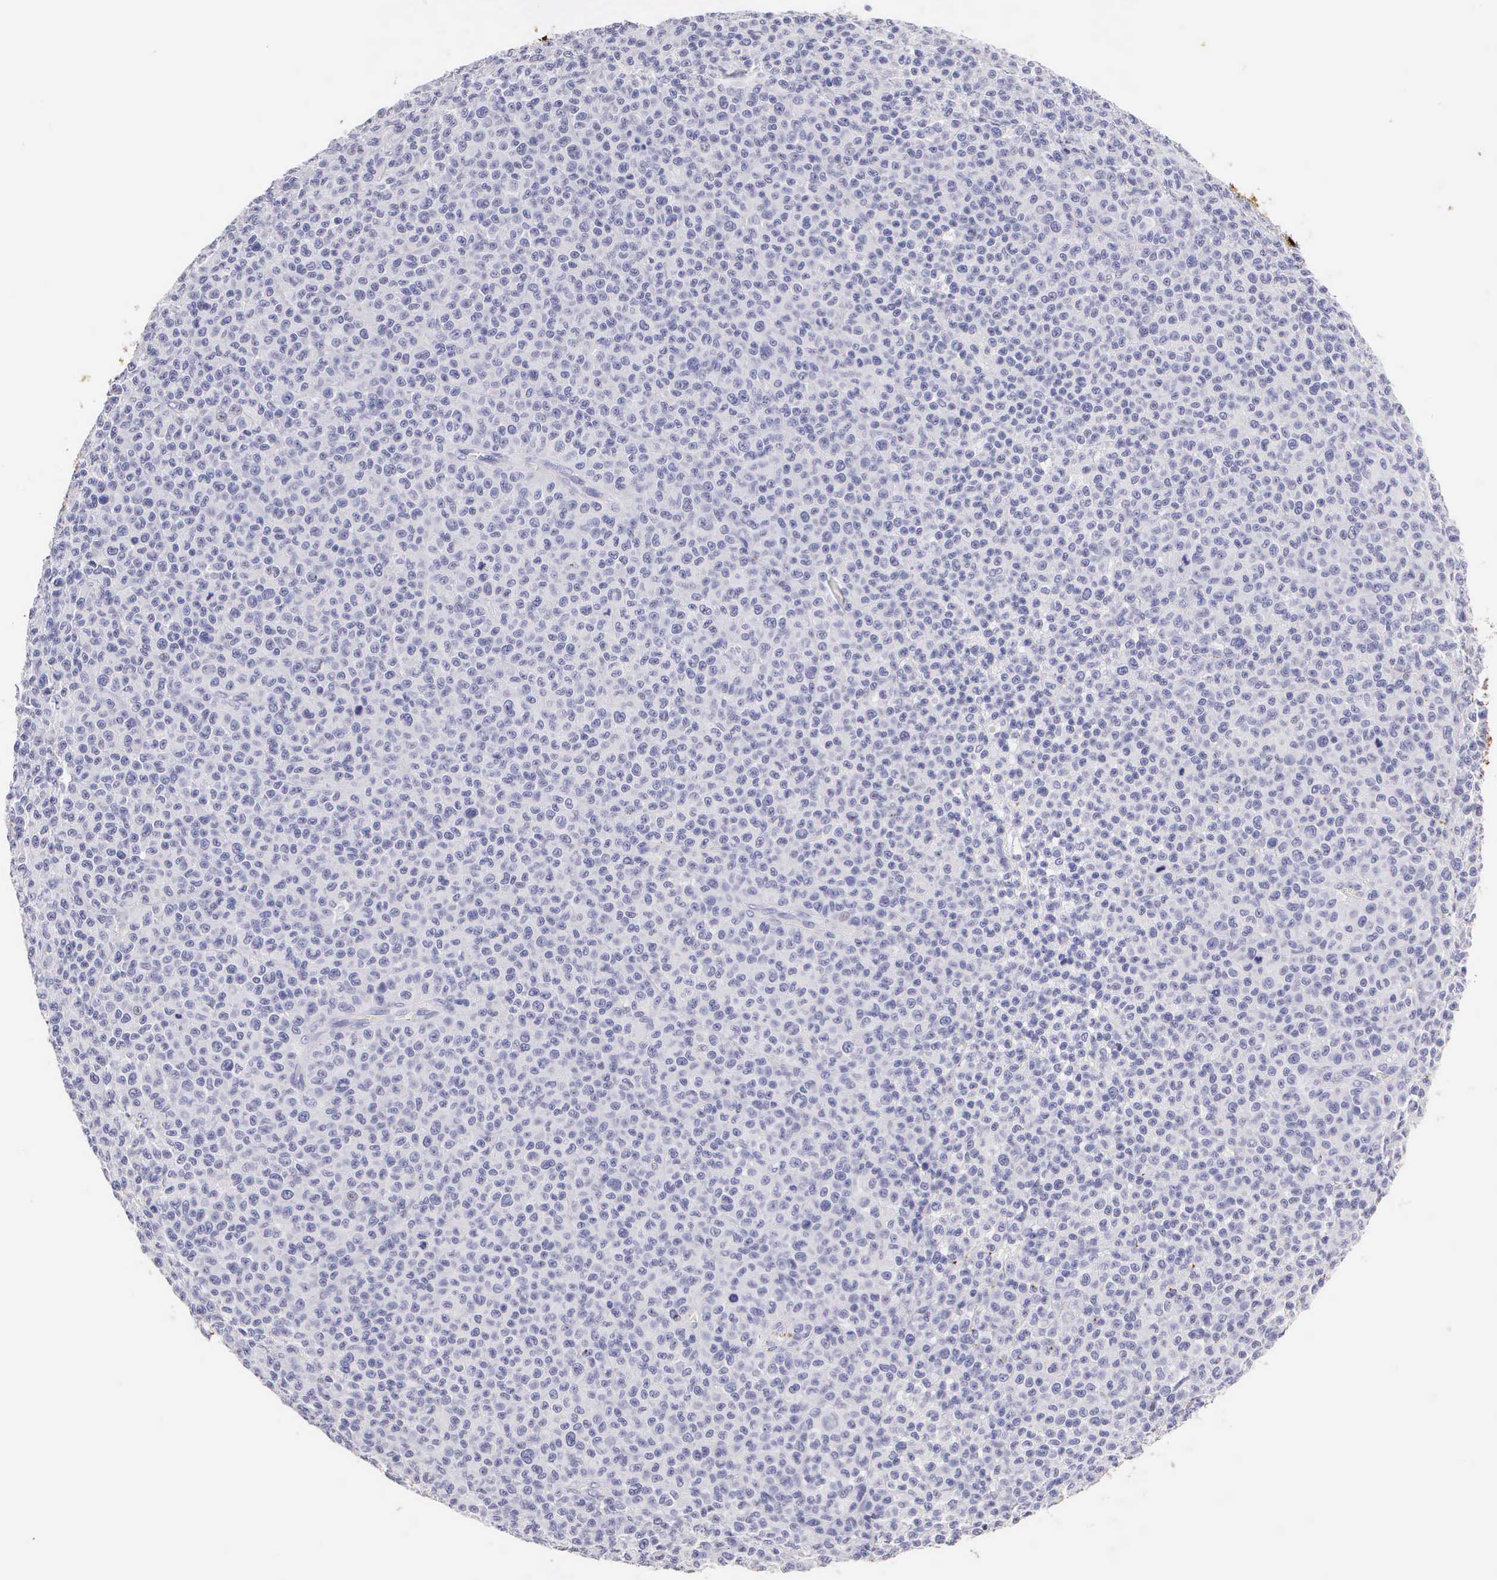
{"staining": {"intensity": "negative", "quantity": "none", "location": "none"}, "tissue": "melanoma", "cell_type": "Tumor cells", "image_type": "cancer", "snomed": [{"axis": "morphology", "description": "Malignant melanoma, Metastatic site"}, {"axis": "topography", "description": "Skin"}], "caption": "Immunohistochemistry histopathology image of neoplastic tissue: malignant melanoma (metastatic site) stained with DAB displays no significant protein positivity in tumor cells. (DAB (3,3'-diaminobenzidine) immunohistochemistry with hematoxylin counter stain).", "gene": "KRT17", "patient": {"sex": "male", "age": 32}}